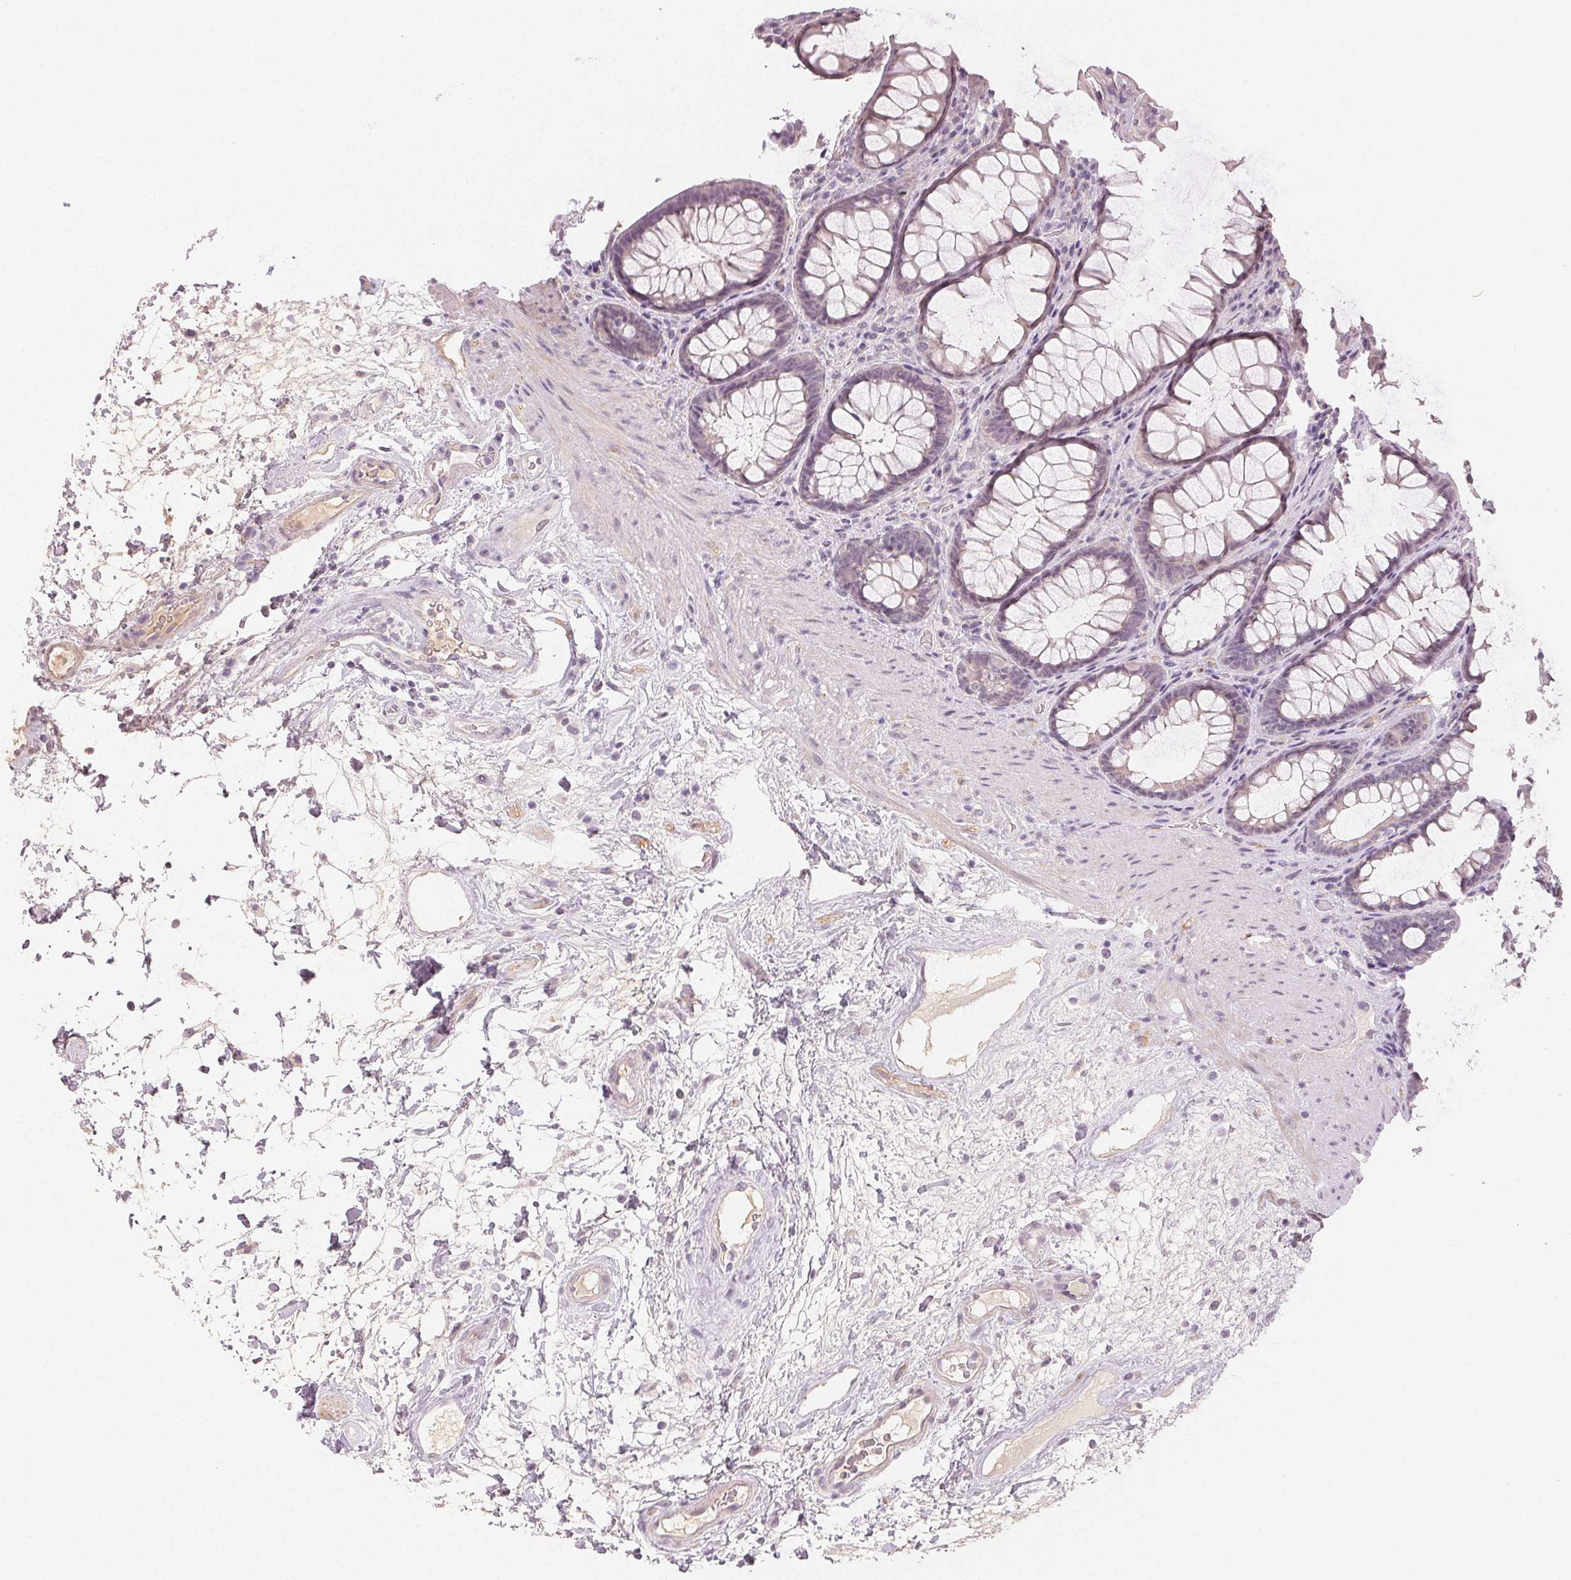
{"staining": {"intensity": "negative", "quantity": "none", "location": "none"}, "tissue": "rectum", "cell_type": "Glandular cells", "image_type": "normal", "snomed": [{"axis": "morphology", "description": "Normal tissue, NOS"}, {"axis": "topography", "description": "Rectum"}], "caption": "IHC histopathology image of unremarkable rectum stained for a protein (brown), which exhibits no staining in glandular cells. (DAB IHC with hematoxylin counter stain).", "gene": "MAP1LC3A", "patient": {"sex": "male", "age": 72}}